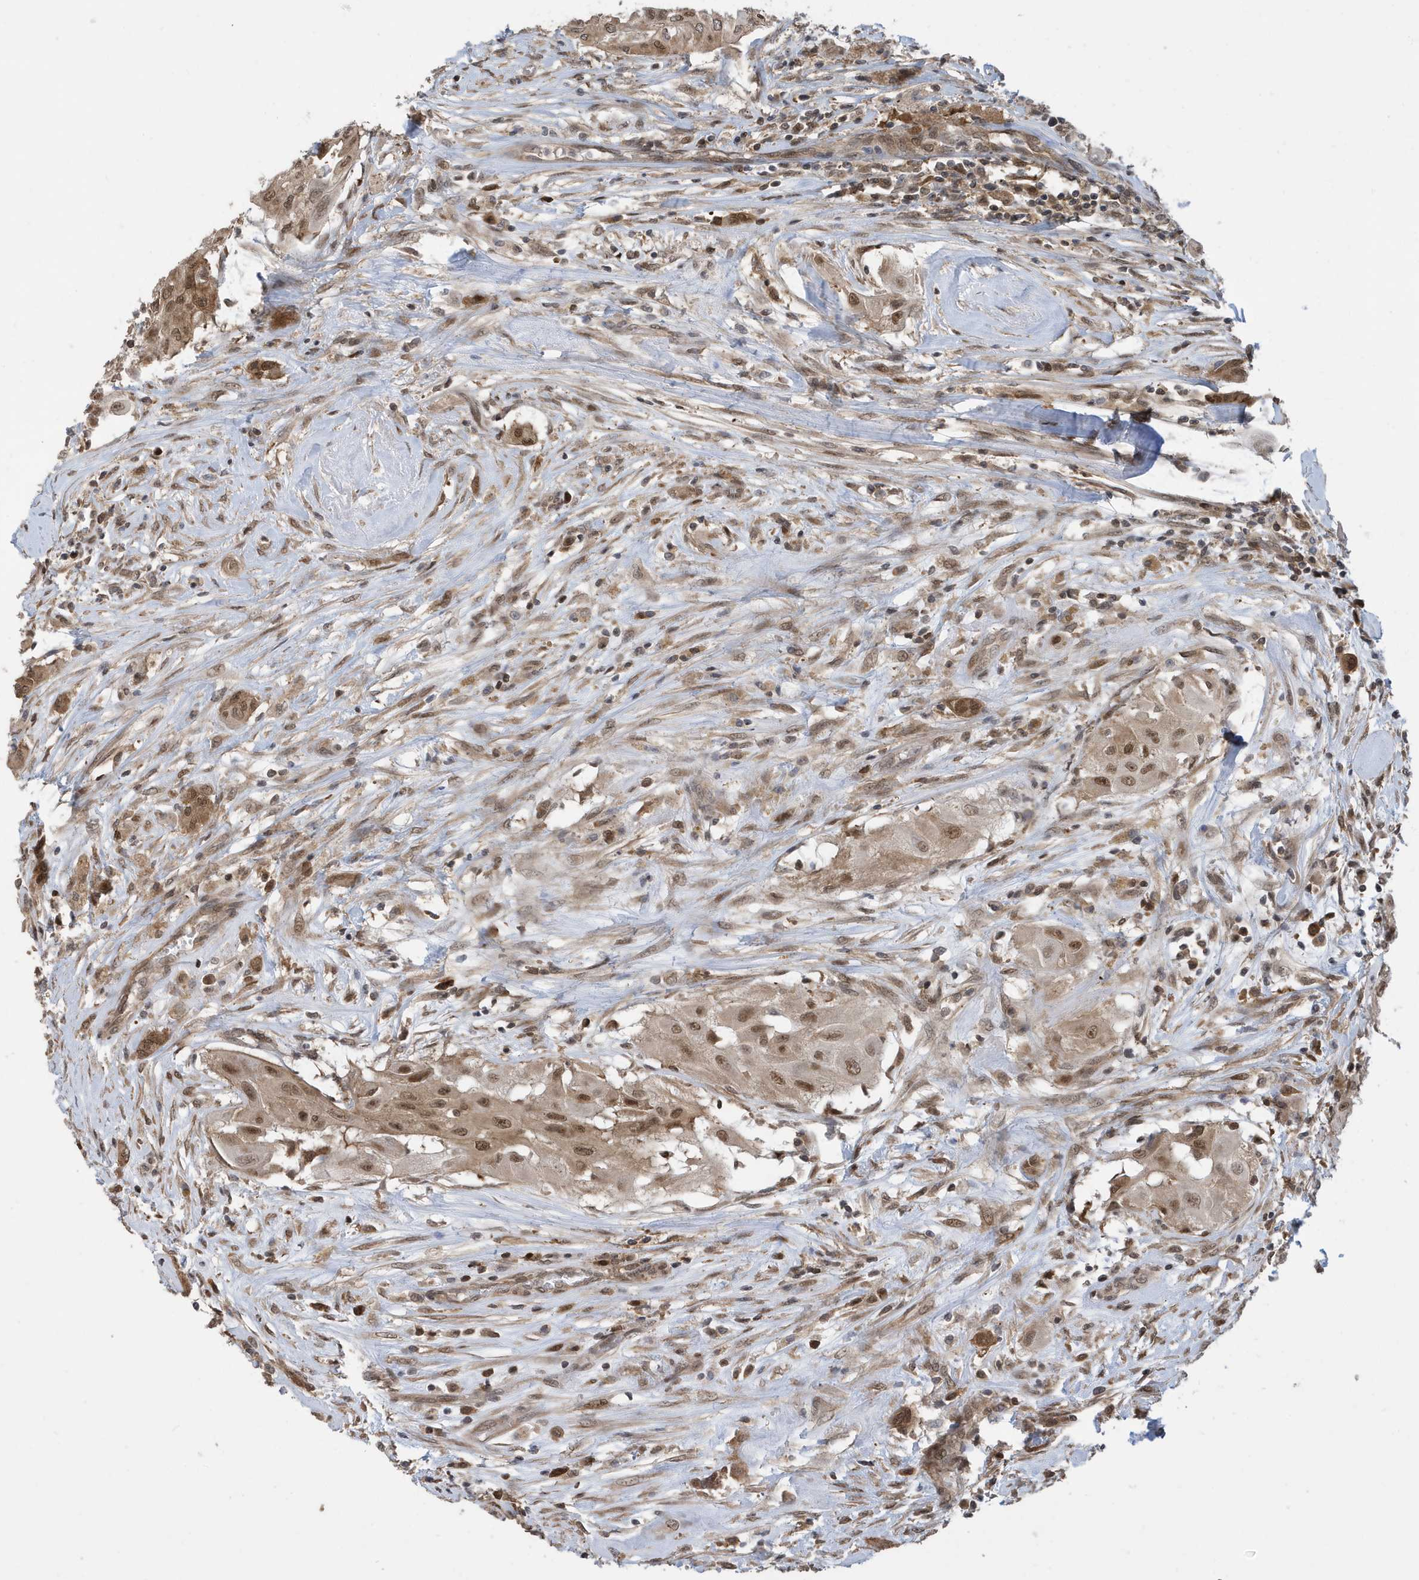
{"staining": {"intensity": "moderate", "quantity": ">75%", "location": "cytoplasmic/membranous,nuclear"}, "tissue": "thyroid cancer", "cell_type": "Tumor cells", "image_type": "cancer", "snomed": [{"axis": "morphology", "description": "Papillary adenocarcinoma, NOS"}, {"axis": "topography", "description": "Thyroid gland"}], "caption": "DAB immunohistochemical staining of human thyroid cancer exhibits moderate cytoplasmic/membranous and nuclear protein expression in approximately >75% of tumor cells.", "gene": "UBQLN1", "patient": {"sex": "female", "age": 59}}